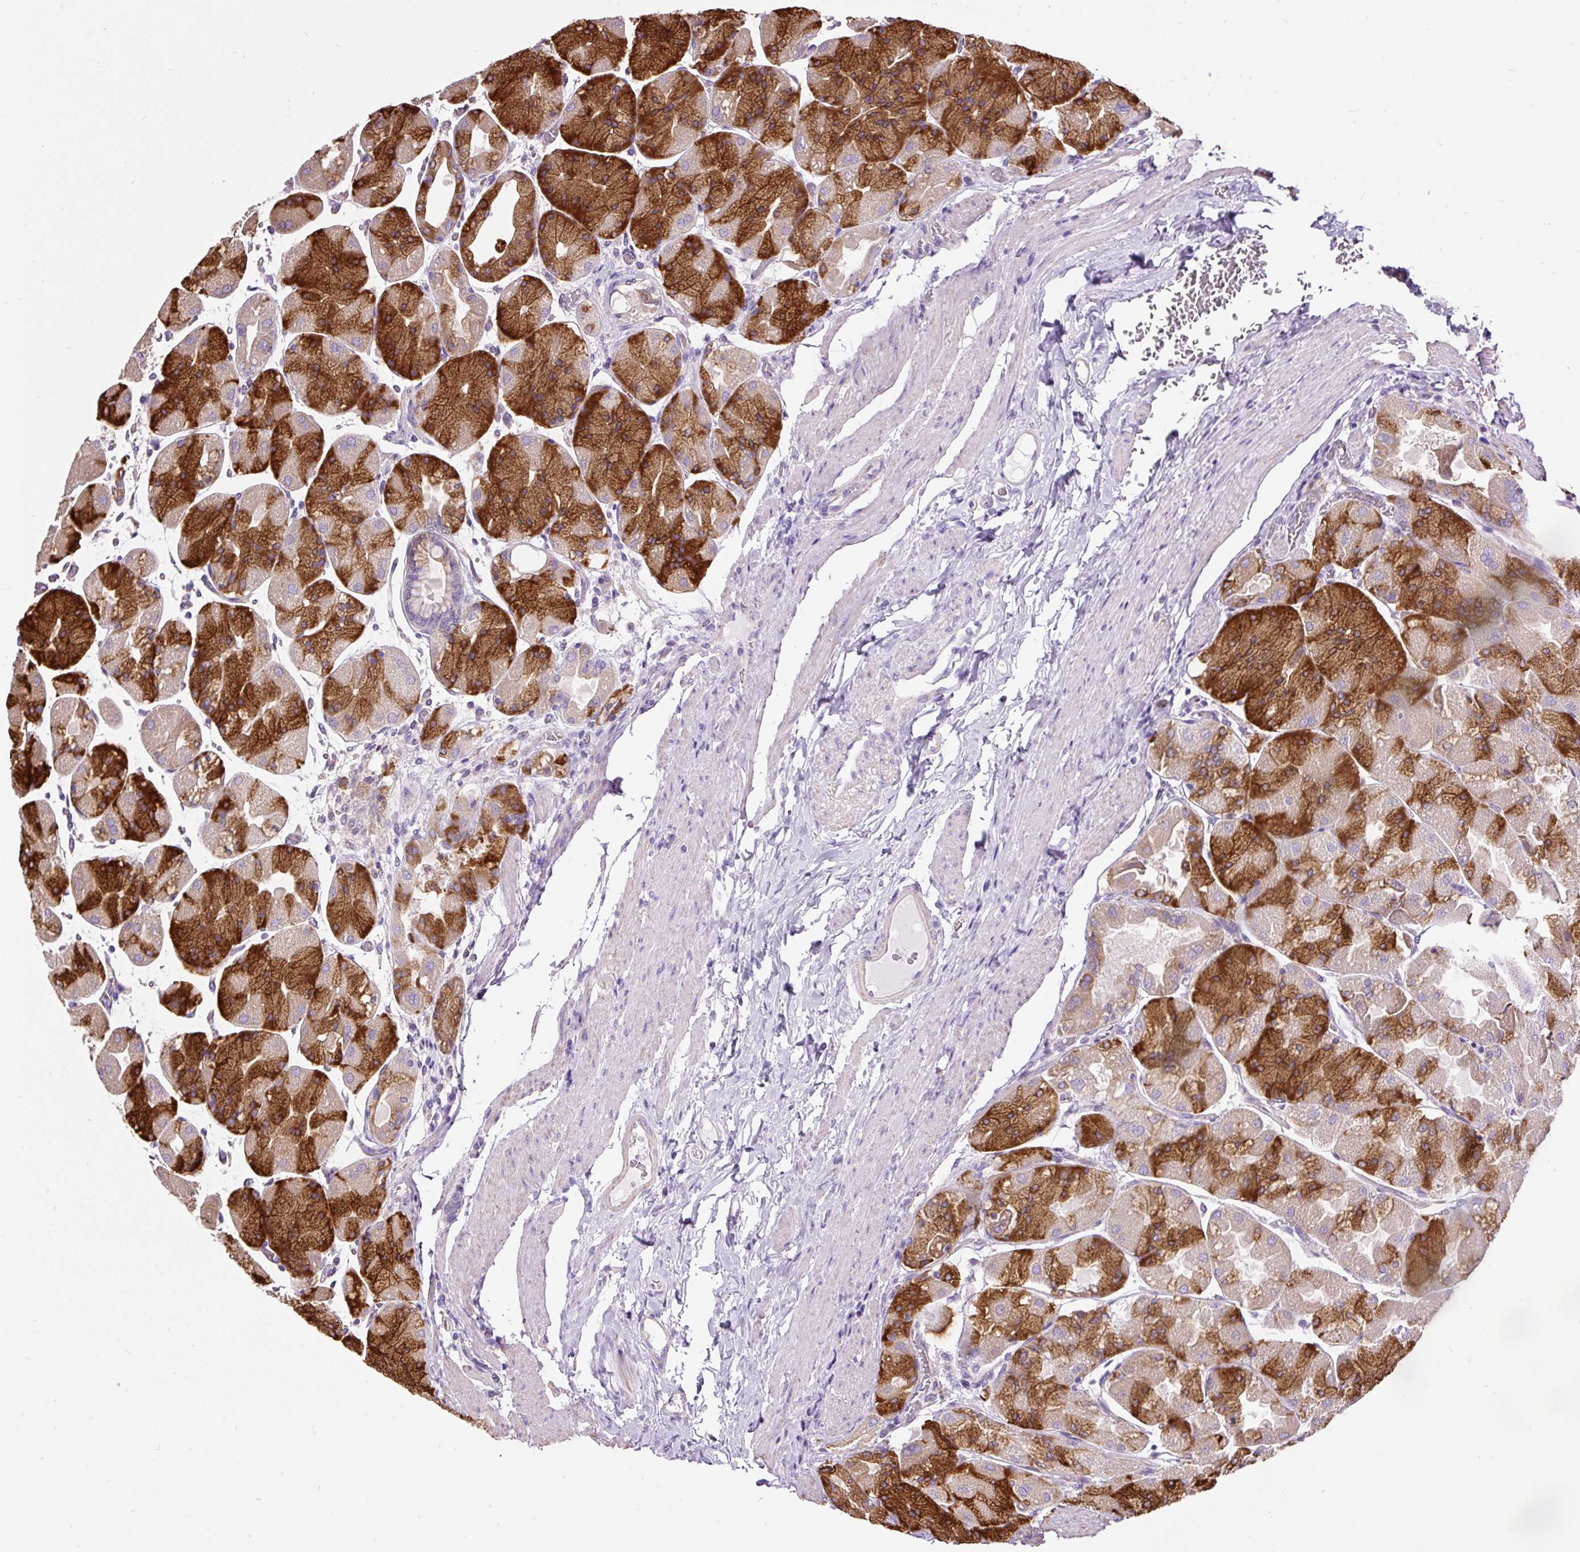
{"staining": {"intensity": "strong", "quantity": "25%-75%", "location": "cytoplasmic/membranous"}, "tissue": "stomach", "cell_type": "Glandular cells", "image_type": "normal", "snomed": [{"axis": "morphology", "description": "Normal tissue, NOS"}, {"axis": "topography", "description": "Stomach"}], "caption": "The photomicrograph displays immunohistochemical staining of unremarkable stomach. There is strong cytoplasmic/membranous expression is present in approximately 25%-75% of glandular cells.", "gene": "PDIA2", "patient": {"sex": "female", "age": 61}}